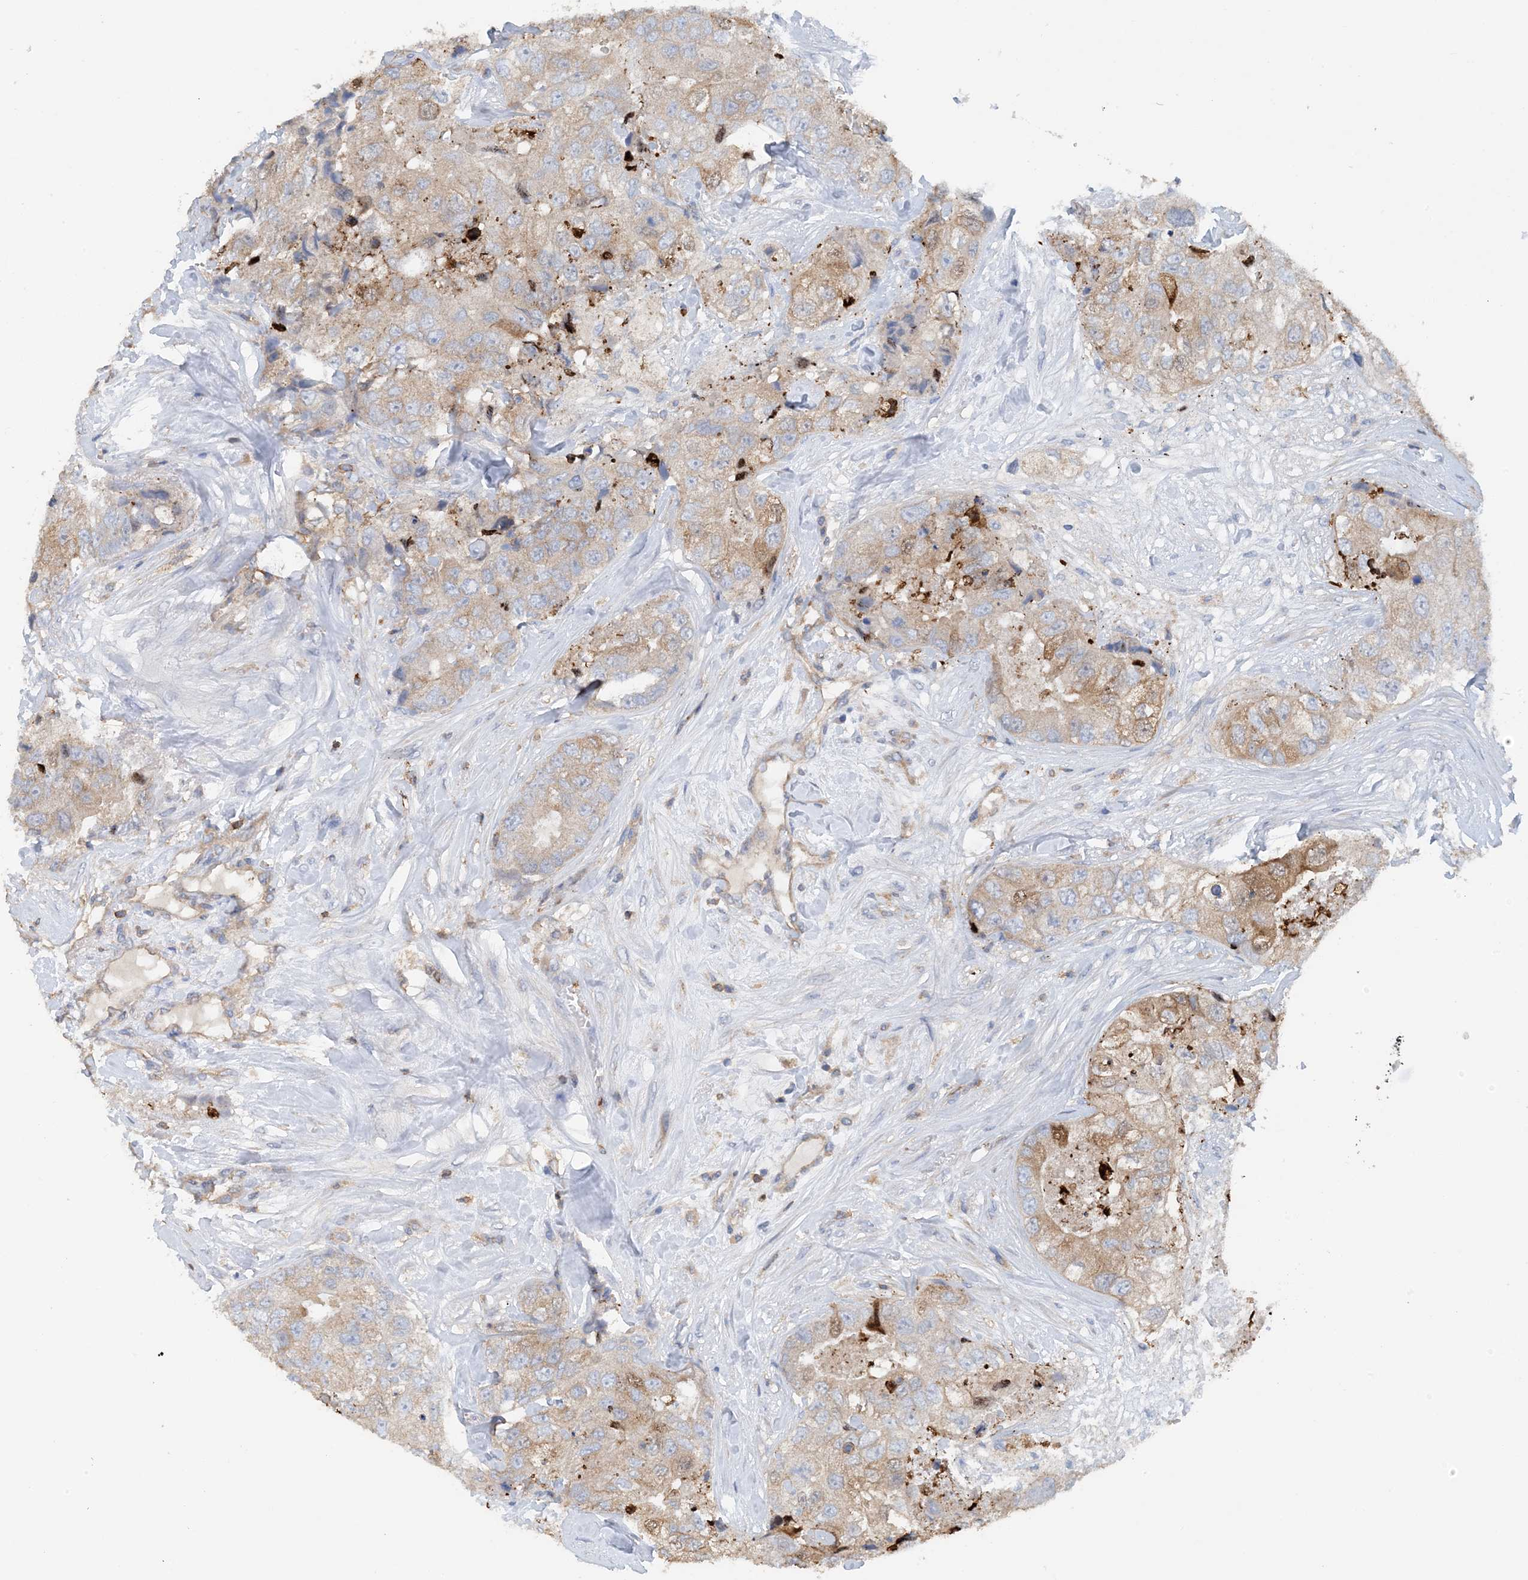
{"staining": {"intensity": "weak", "quantity": "<25%", "location": "cytoplasmic/membranous"}, "tissue": "breast cancer", "cell_type": "Tumor cells", "image_type": "cancer", "snomed": [{"axis": "morphology", "description": "Duct carcinoma"}, {"axis": "topography", "description": "Breast"}], "caption": "An IHC micrograph of breast cancer is shown. There is no staining in tumor cells of breast cancer.", "gene": "PHACTR2", "patient": {"sex": "female", "age": 62}}